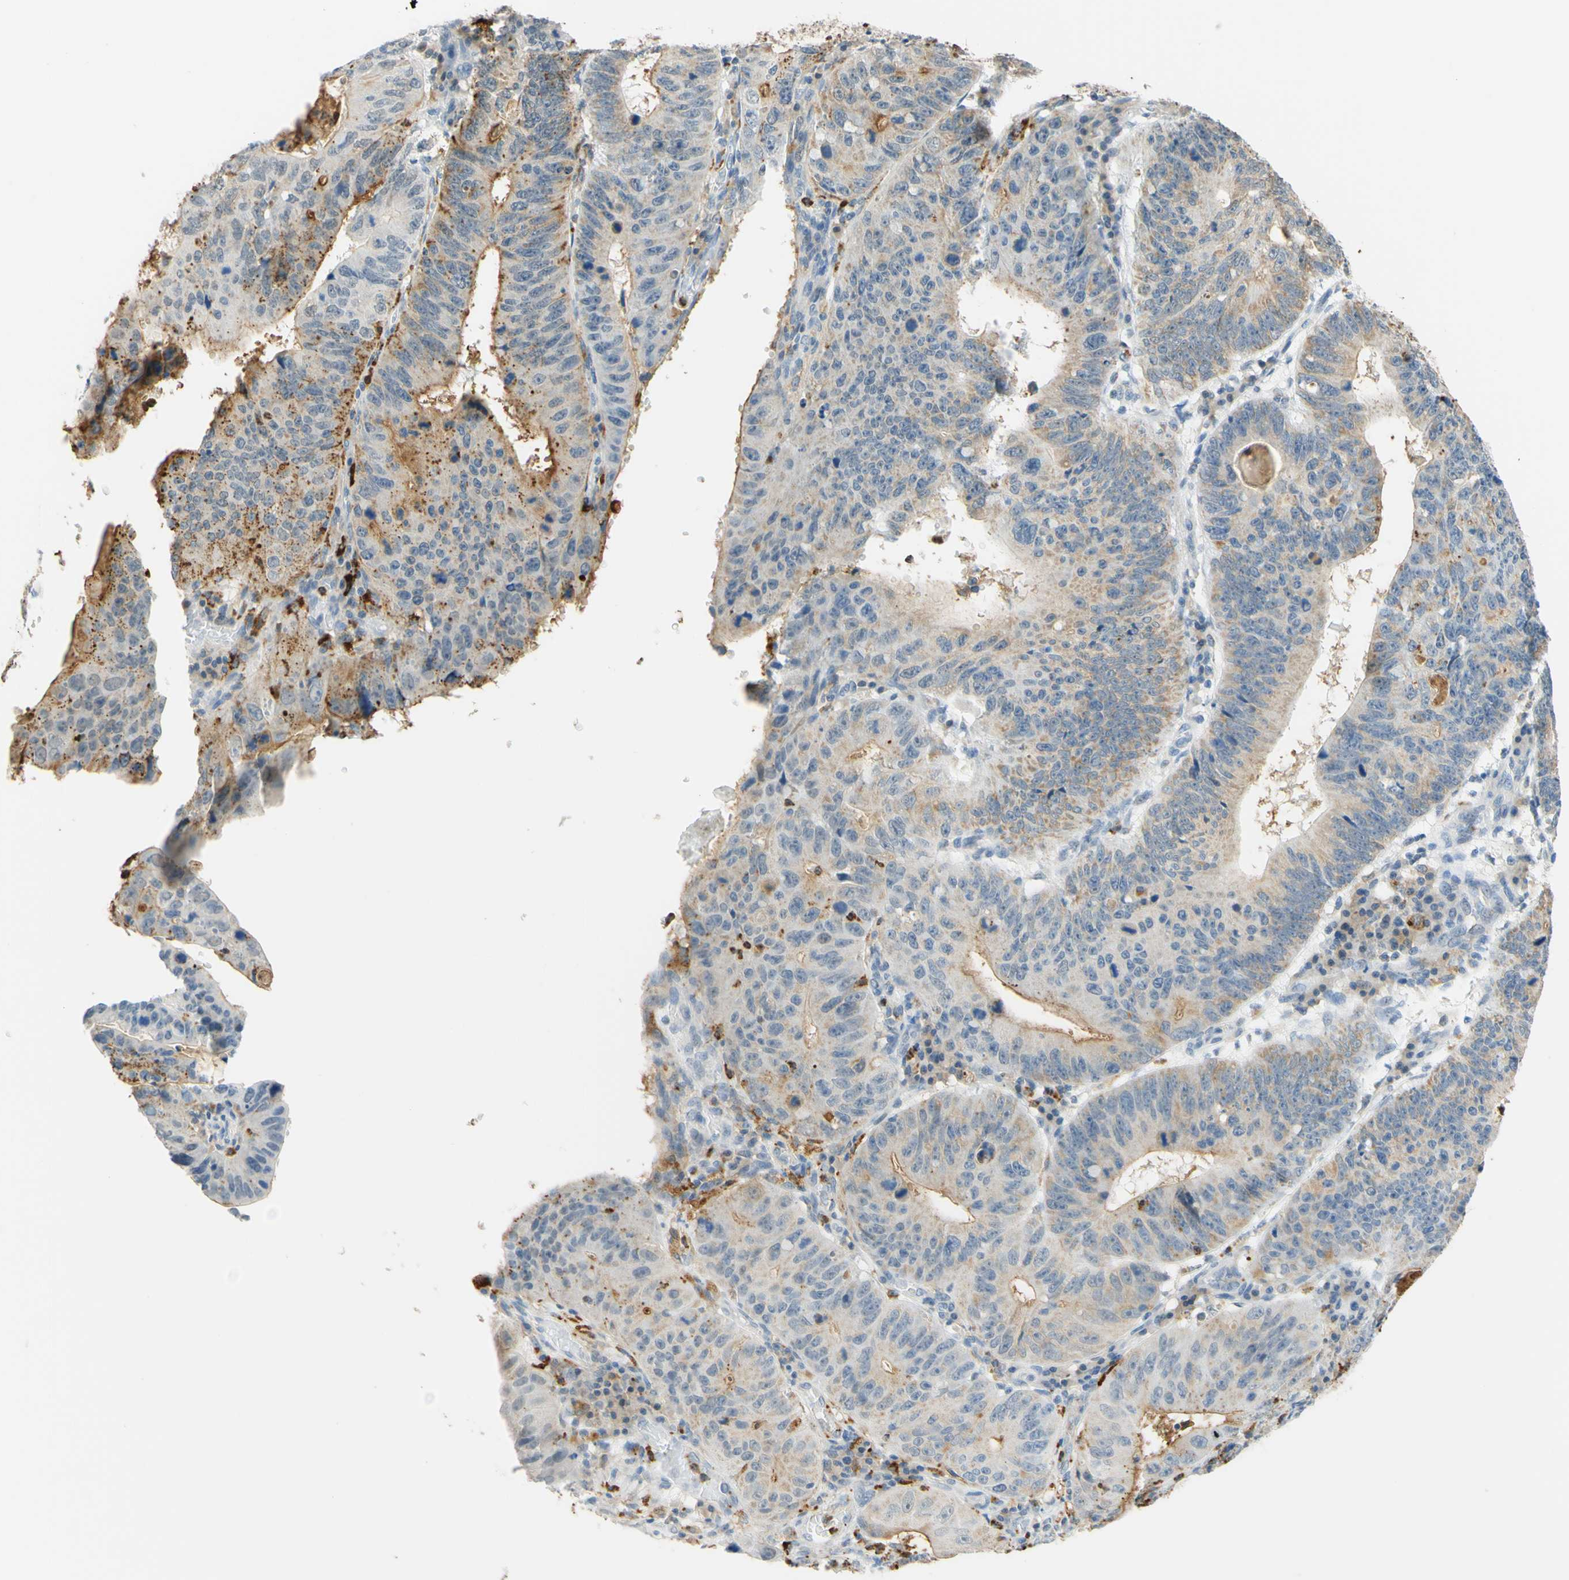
{"staining": {"intensity": "weak", "quantity": "25%-75%", "location": "cytoplasmic/membranous"}, "tissue": "stomach cancer", "cell_type": "Tumor cells", "image_type": "cancer", "snomed": [{"axis": "morphology", "description": "Adenocarcinoma, NOS"}, {"axis": "topography", "description": "Stomach"}], "caption": "Stomach cancer (adenocarcinoma) stained with a brown dye shows weak cytoplasmic/membranous positive staining in approximately 25%-75% of tumor cells.", "gene": "TREM2", "patient": {"sex": "male", "age": 59}}